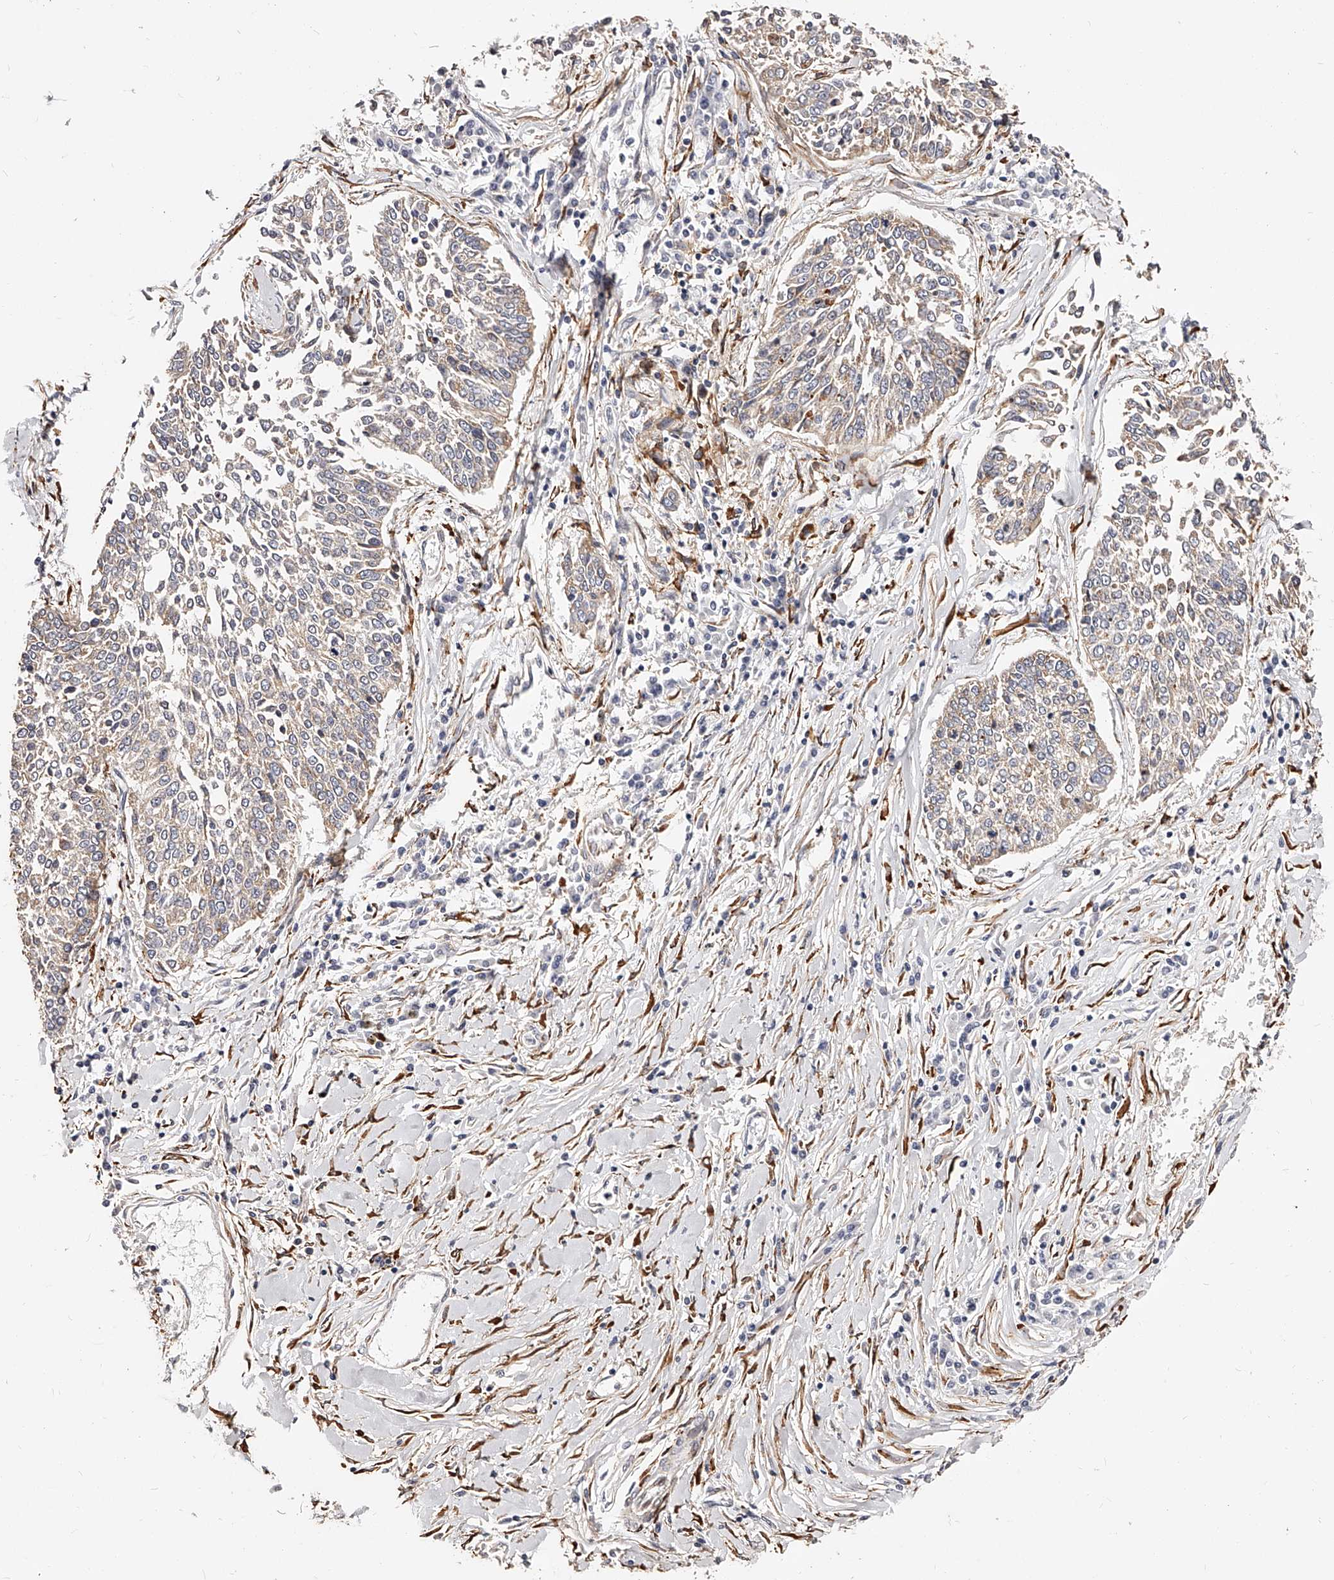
{"staining": {"intensity": "negative", "quantity": "none", "location": "none"}, "tissue": "lung cancer", "cell_type": "Tumor cells", "image_type": "cancer", "snomed": [{"axis": "morphology", "description": "Normal tissue, NOS"}, {"axis": "morphology", "description": "Squamous cell carcinoma, NOS"}, {"axis": "topography", "description": "Cartilage tissue"}, {"axis": "topography", "description": "Bronchus"}, {"axis": "topography", "description": "Lung"}, {"axis": "topography", "description": "Peripheral nerve tissue"}], "caption": "Immunohistochemical staining of human lung cancer (squamous cell carcinoma) shows no significant staining in tumor cells.", "gene": "CD82", "patient": {"sex": "female", "age": 49}}